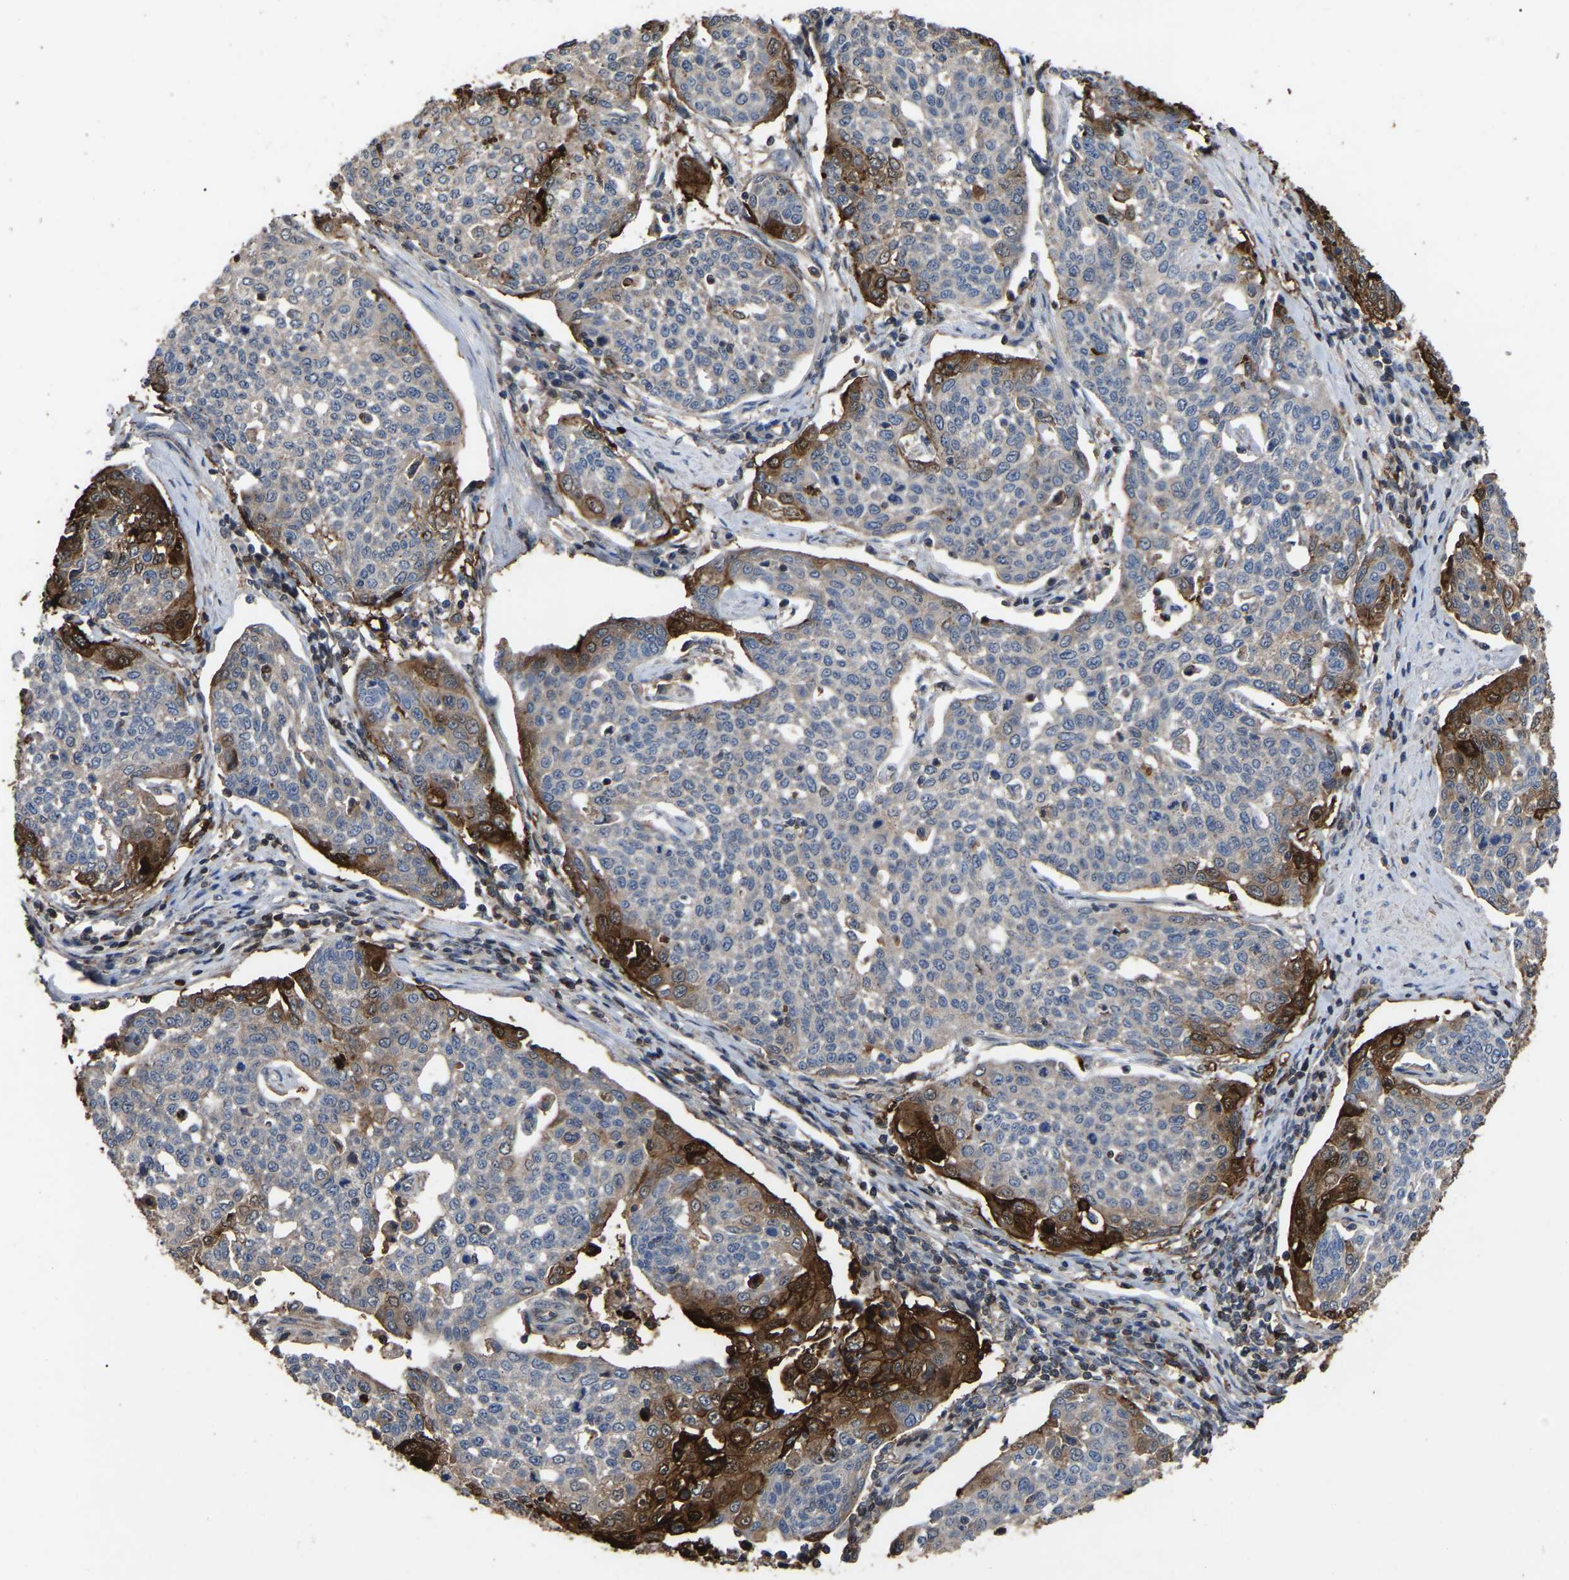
{"staining": {"intensity": "strong", "quantity": "<25%", "location": "cytoplasmic/membranous"}, "tissue": "cervical cancer", "cell_type": "Tumor cells", "image_type": "cancer", "snomed": [{"axis": "morphology", "description": "Squamous cell carcinoma, NOS"}, {"axis": "topography", "description": "Cervix"}], "caption": "DAB (3,3'-diaminobenzidine) immunohistochemical staining of squamous cell carcinoma (cervical) reveals strong cytoplasmic/membranous protein staining in approximately <25% of tumor cells.", "gene": "CIT", "patient": {"sex": "female", "age": 34}}